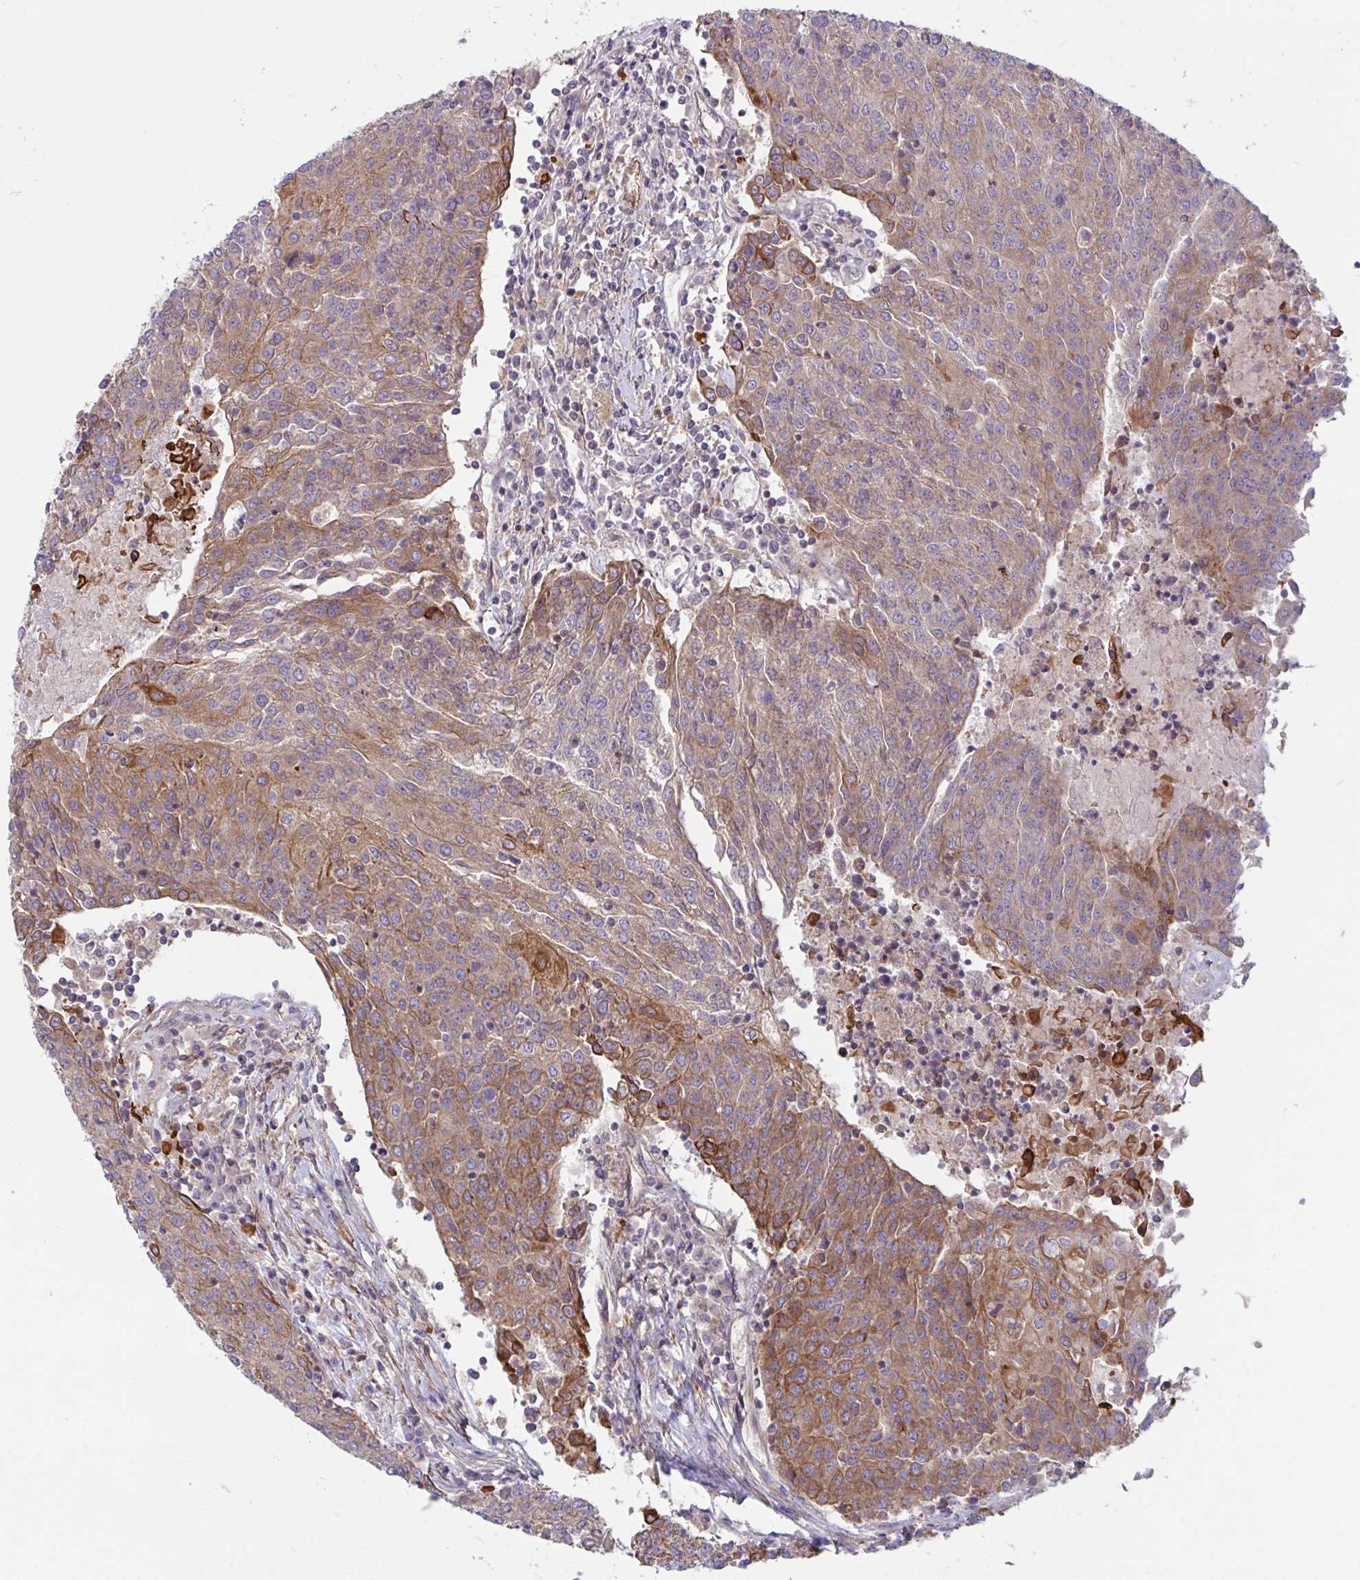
{"staining": {"intensity": "moderate", "quantity": ">75%", "location": "cytoplasmic/membranous"}, "tissue": "urothelial cancer", "cell_type": "Tumor cells", "image_type": "cancer", "snomed": [{"axis": "morphology", "description": "Urothelial carcinoma, High grade"}, {"axis": "topography", "description": "Urinary bladder"}], "caption": "Immunohistochemistry image of neoplastic tissue: human high-grade urothelial carcinoma stained using IHC exhibits medium levels of moderate protein expression localized specifically in the cytoplasmic/membranous of tumor cells, appearing as a cytoplasmic/membranous brown color.", "gene": "TANK", "patient": {"sex": "female", "age": 85}}